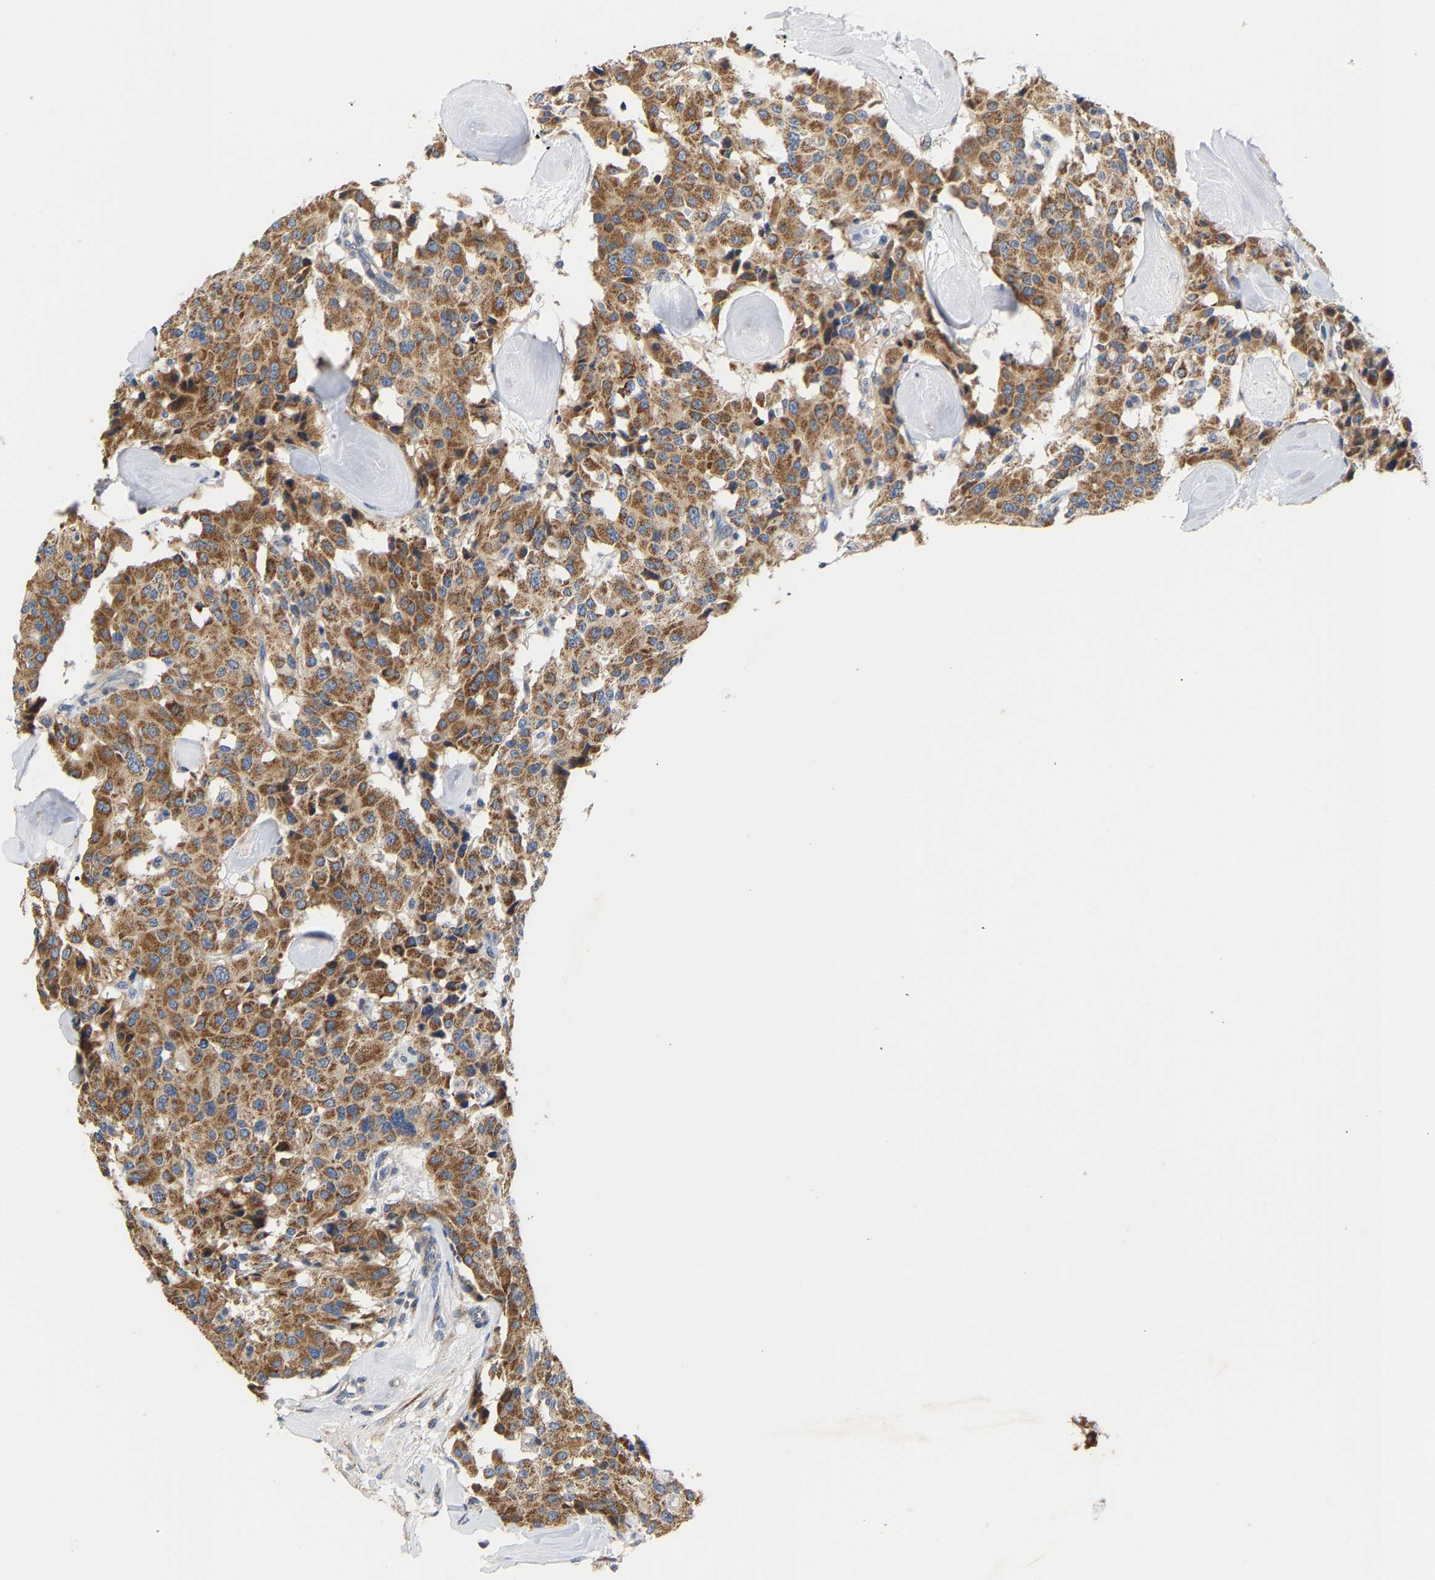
{"staining": {"intensity": "strong", "quantity": ">75%", "location": "cytoplasmic/membranous"}, "tissue": "carcinoid", "cell_type": "Tumor cells", "image_type": "cancer", "snomed": [{"axis": "morphology", "description": "Carcinoid, malignant, NOS"}, {"axis": "topography", "description": "Lung"}], "caption": "Immunohistochemical staining of carcinoid demonstrates strong cytoplasmic/membranous protein expression in approximately >75% of tumor cells. (IHC, brightfield microscopy, high magnification).", "gene": "TMEM168", "patient": {"sex": "male", "age": 30}}